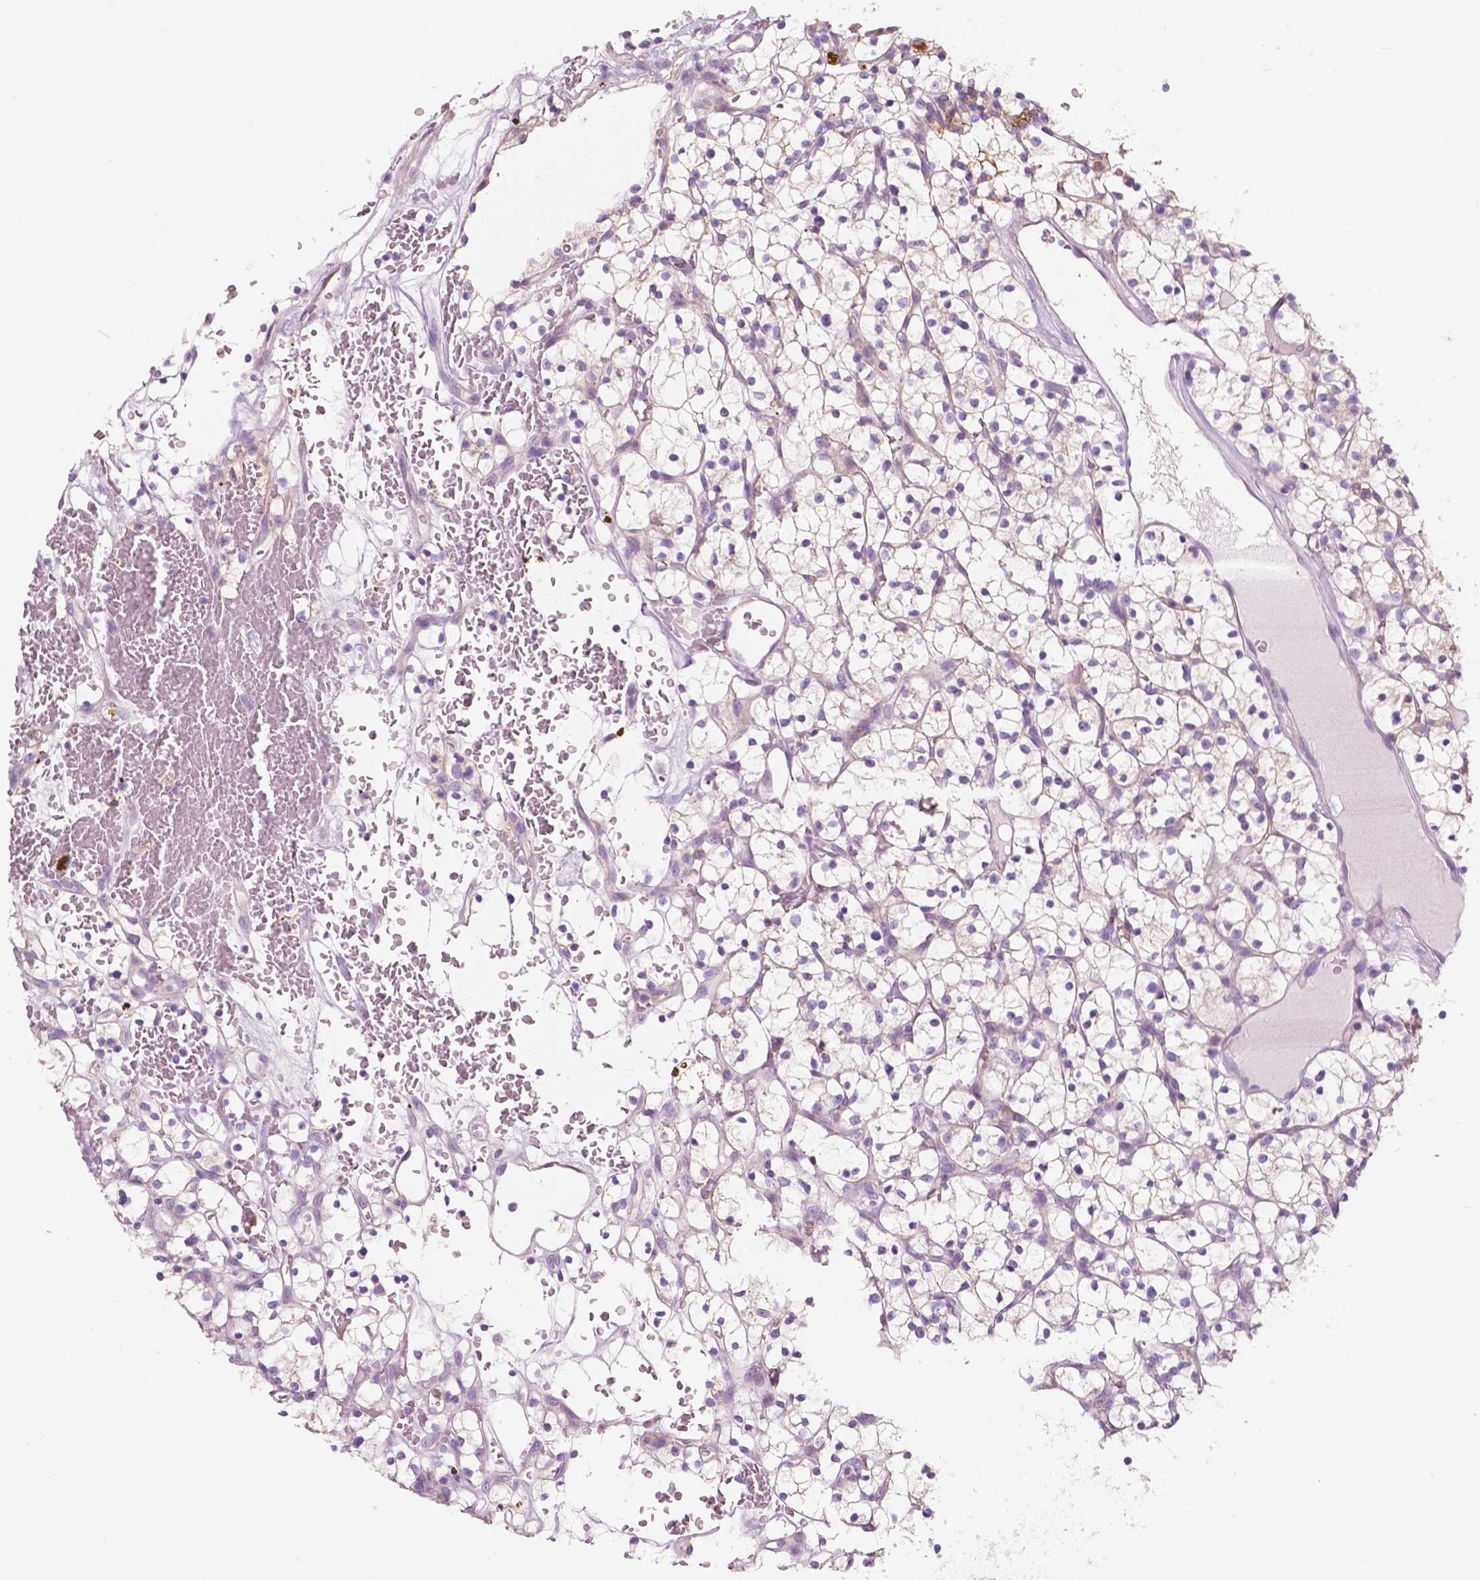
{"staining": {"intensity": "negative", "quantity": "none", "location": "none"}, "tissue": "renal cancer", "cell_type": "Tumor cells", "image_type": "cancer", "snomed": [{"axis": "morphology", "description": "Adenocarcinoma, NOS"}, {"axis": "topography", "description": "Kidney"}], "caption": "High power microscopy image of an immunohistochemistry histopathology image of renal cancer, revealing no significant staining in tumor cells.", "gene": "SEMA4A", "patient": {"sex": "female", "age": 64}}